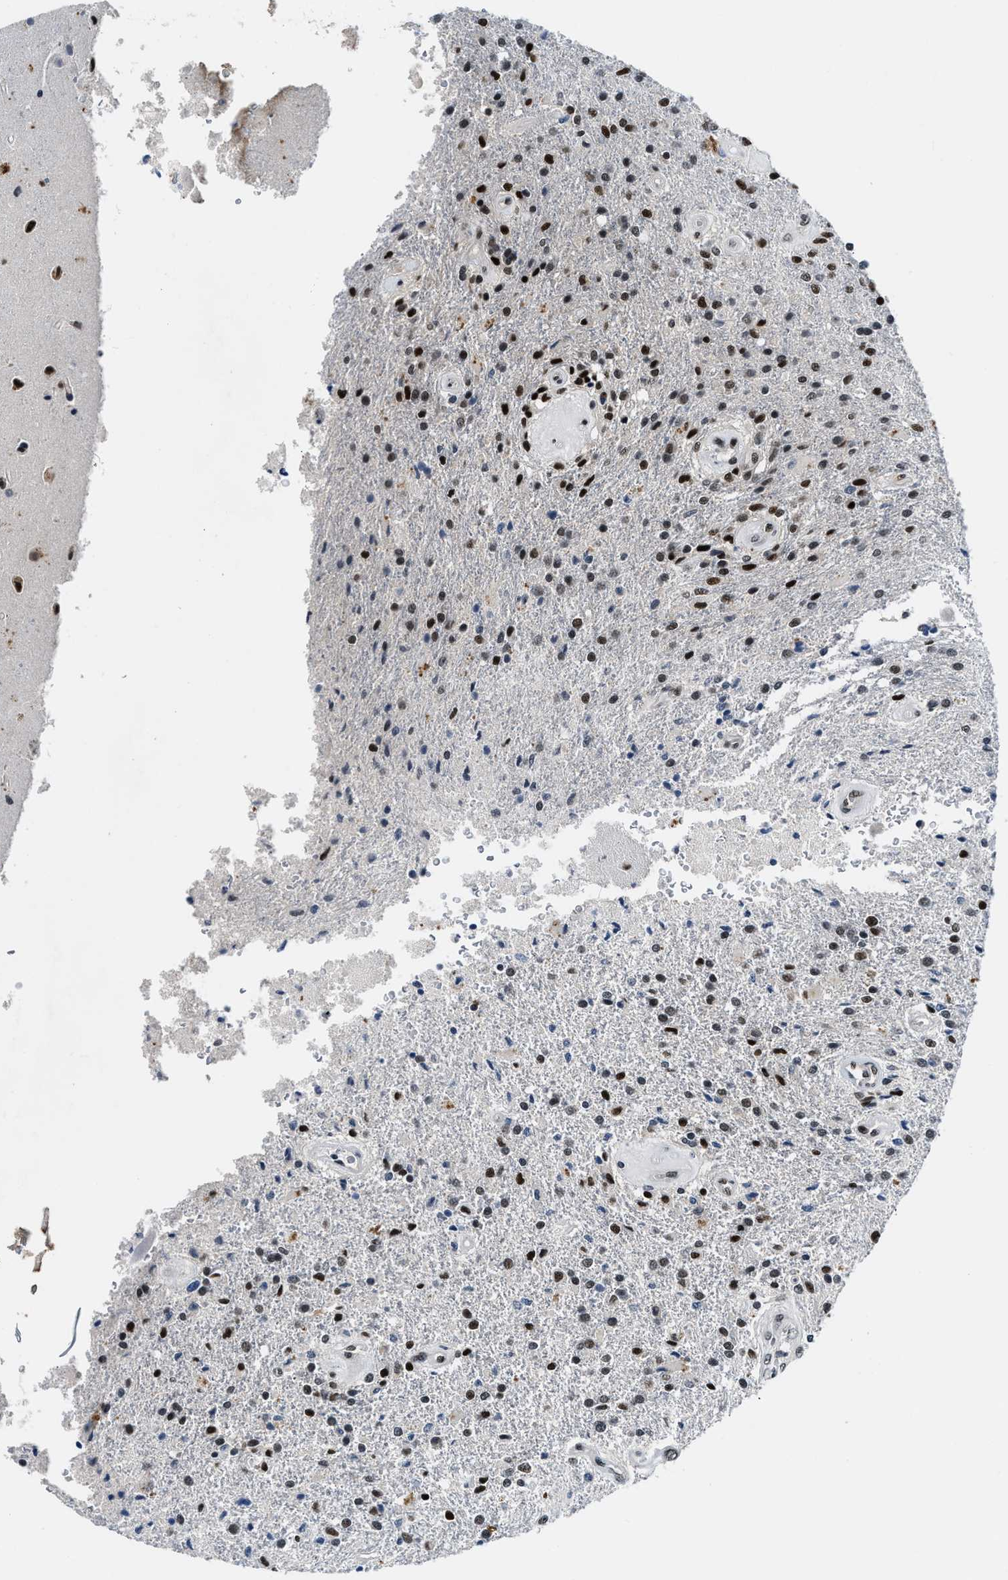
{"staining": {"intensity": "strong", "quantity": ">75%", "location": "nuclear"}, "tissue": "glioma", "cell_type": "Tumor cells", "image_type": "cancer", "snomed": [{"axis": "morphology", "description": "Normal tissue, NOS"}, {"axis": "morphology", "description": "Glioma, malignant, High grade"}, {"axis": "topography", "description": "Cerebral cortex"}], "caption": "The micrograph exhibits staining of glioma, revealing strong nuclear protein expression (brown color) within tumor cells. (DAB IHC, brown staining for protein, blue staining for nuclei).", "gene": "NCOA1", "patient": {"sex": "male", "age": 77}}